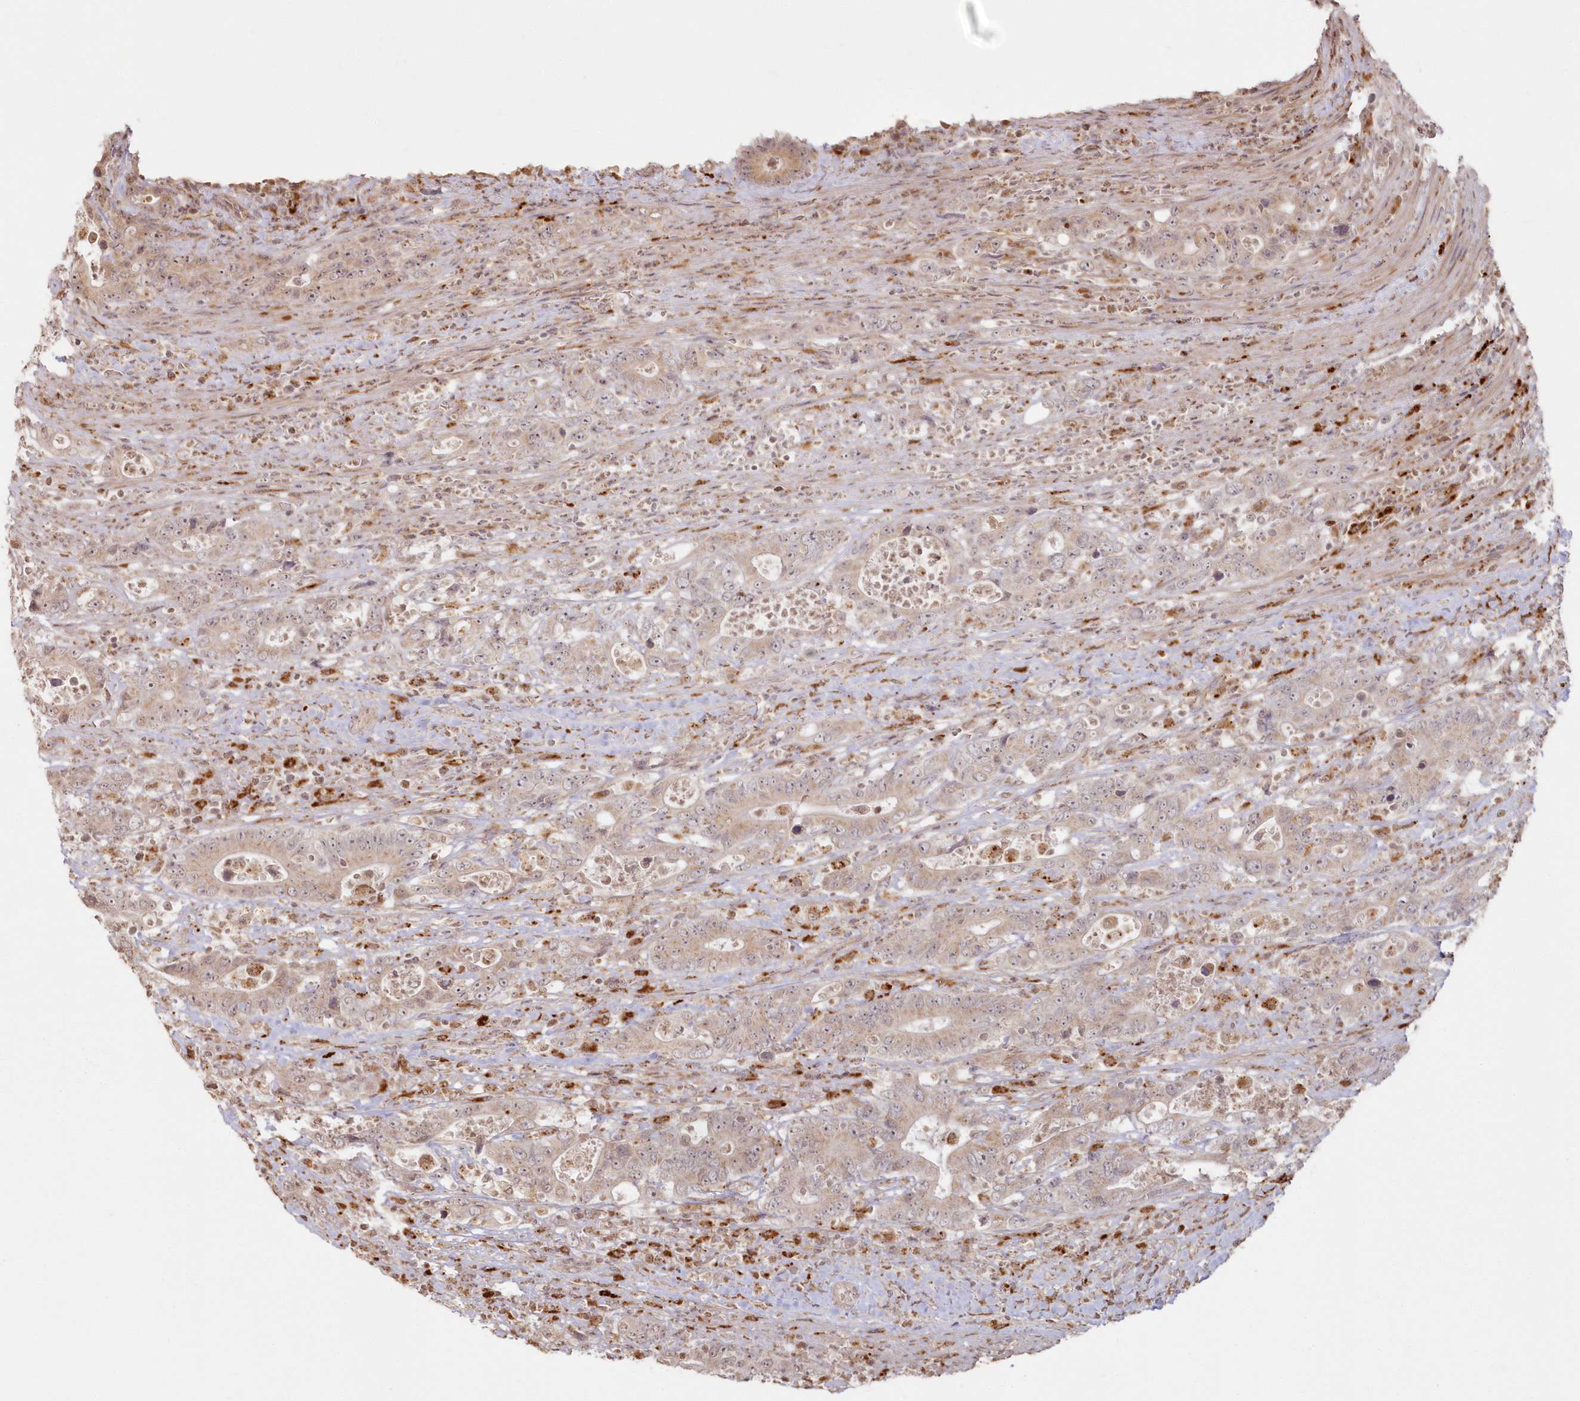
{"staining": {"intensity": "weak", "quantity": ">75%", "location": "cytoplasmic/membranous"}, "tissue": "colorectal cancer", "cell_type": "Tumor cells", "image_type": "cancer", "snomed": [{"axis": "morphology", "description": "Adenocarcinoma, NOS"}, {"axis": "topography", "description": "Colon"}], "caption": "The histopathology image shows immunohistochemical staining of colorectal cancer (adenocarcinoma). There is weak cytoplasmic/membranous staining is present in approximately >75% of tumor cells.", "gene": "ARSB", "patient": {"sex": "female", "age": 75}}